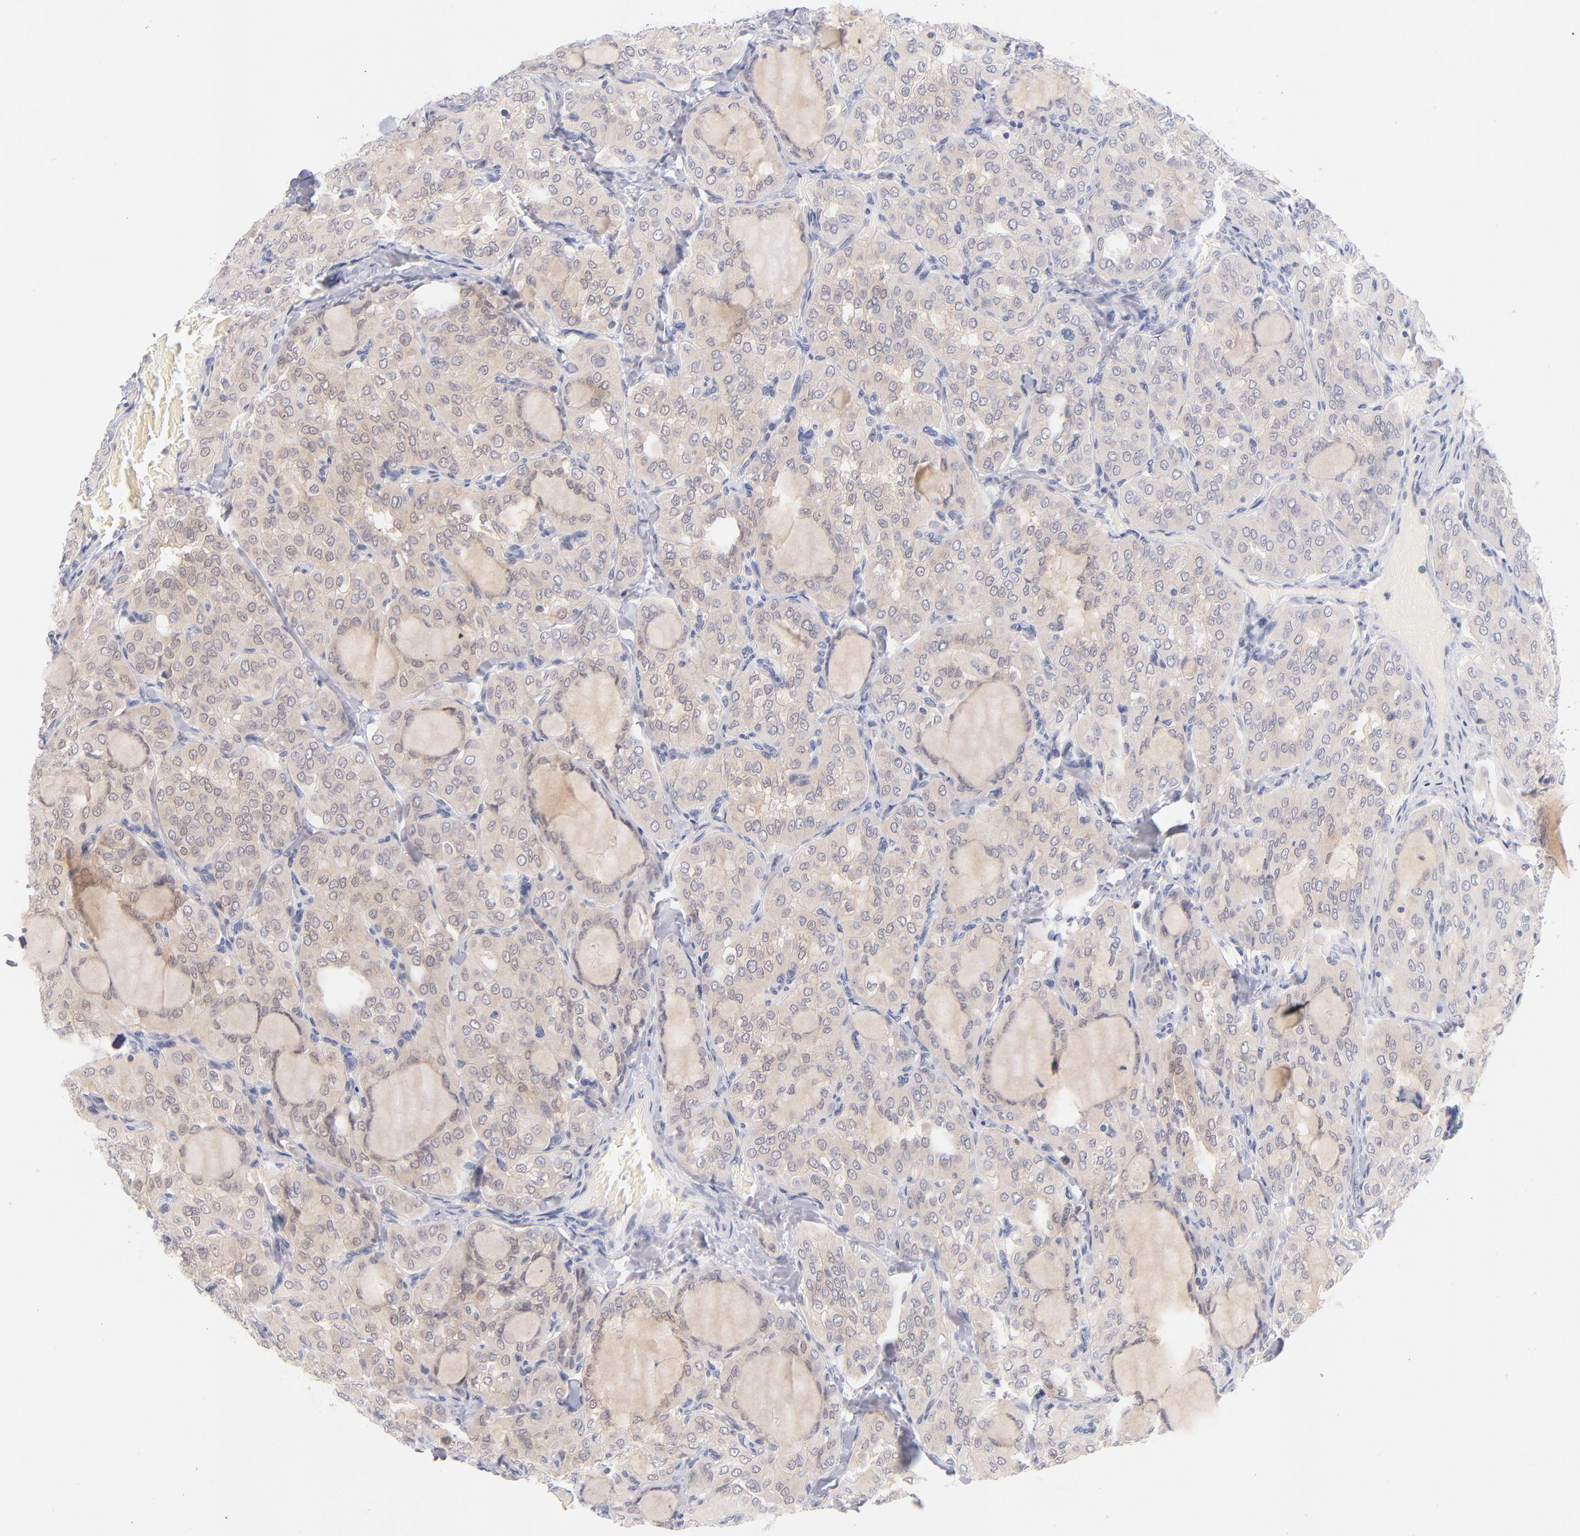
{"staining": {"intensity": "weak", "quantity": ">75%", "location": "cytoplasmic/membranous"}, "tissue": "thyroid cancer", "cell_type": "Tumor cells", "image_type": "cancer", "snomed": [{"axis": "morphology", "description": "Papillary adenocarcinoma, NOS"}, {"axis": "topography", "description": "Thyroid gland"}], "caption": "The histopathology image reveals immunohistochemical staining of thyroid cancer (papillary adenocarcinoma). There is weak cytoplasmic/membranous expression is present in about >75% of tumor cells. The protein of interest is shown in brown color, while the nuclei are stained blue.", "gene": "CASP6", "patient": {"sex": "male", "age": 20}}